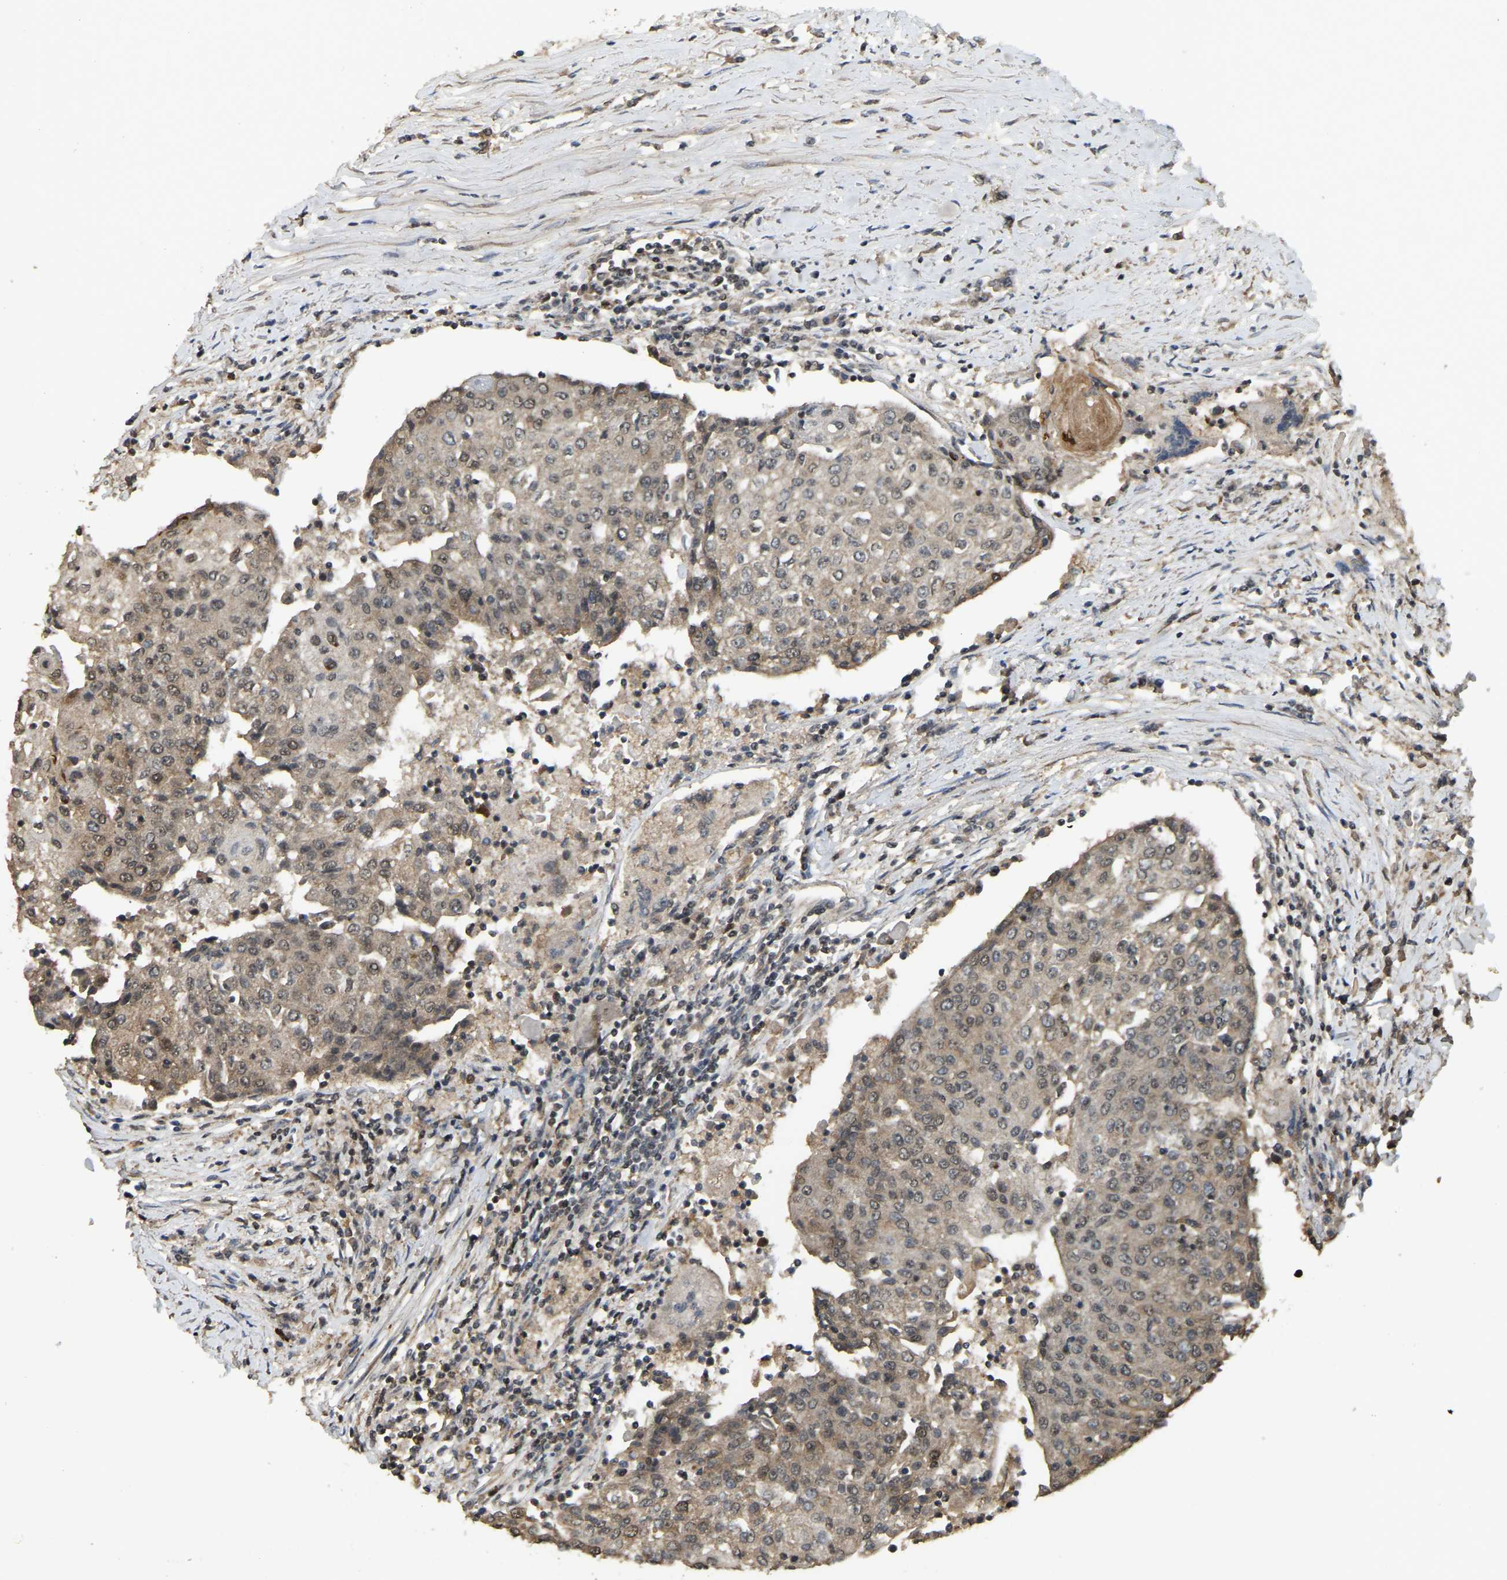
{"staining": {"intensity": "moderate", "quantity": ">75%", "location": "cytoplasmic/membranous,nuclear"}, "tissue": "urothelial cancer", "cell_type": "Tumor cells", "image_type": "cancer", "snomed": [{"axis": "morphology", "description": "Urothelial carcinoma, High grade"}, {"axis": "topography", "description": "Urinary bladder"}], "caption": "Protein staining of urothelial carcinoma (high-grade) tissue exhibits moderate cytoplasmic/membranous and nuclear expression in approximately >75% of tumor cells.", "gene": "BRF2", "patient": {"sex": "female", "age": 85}}